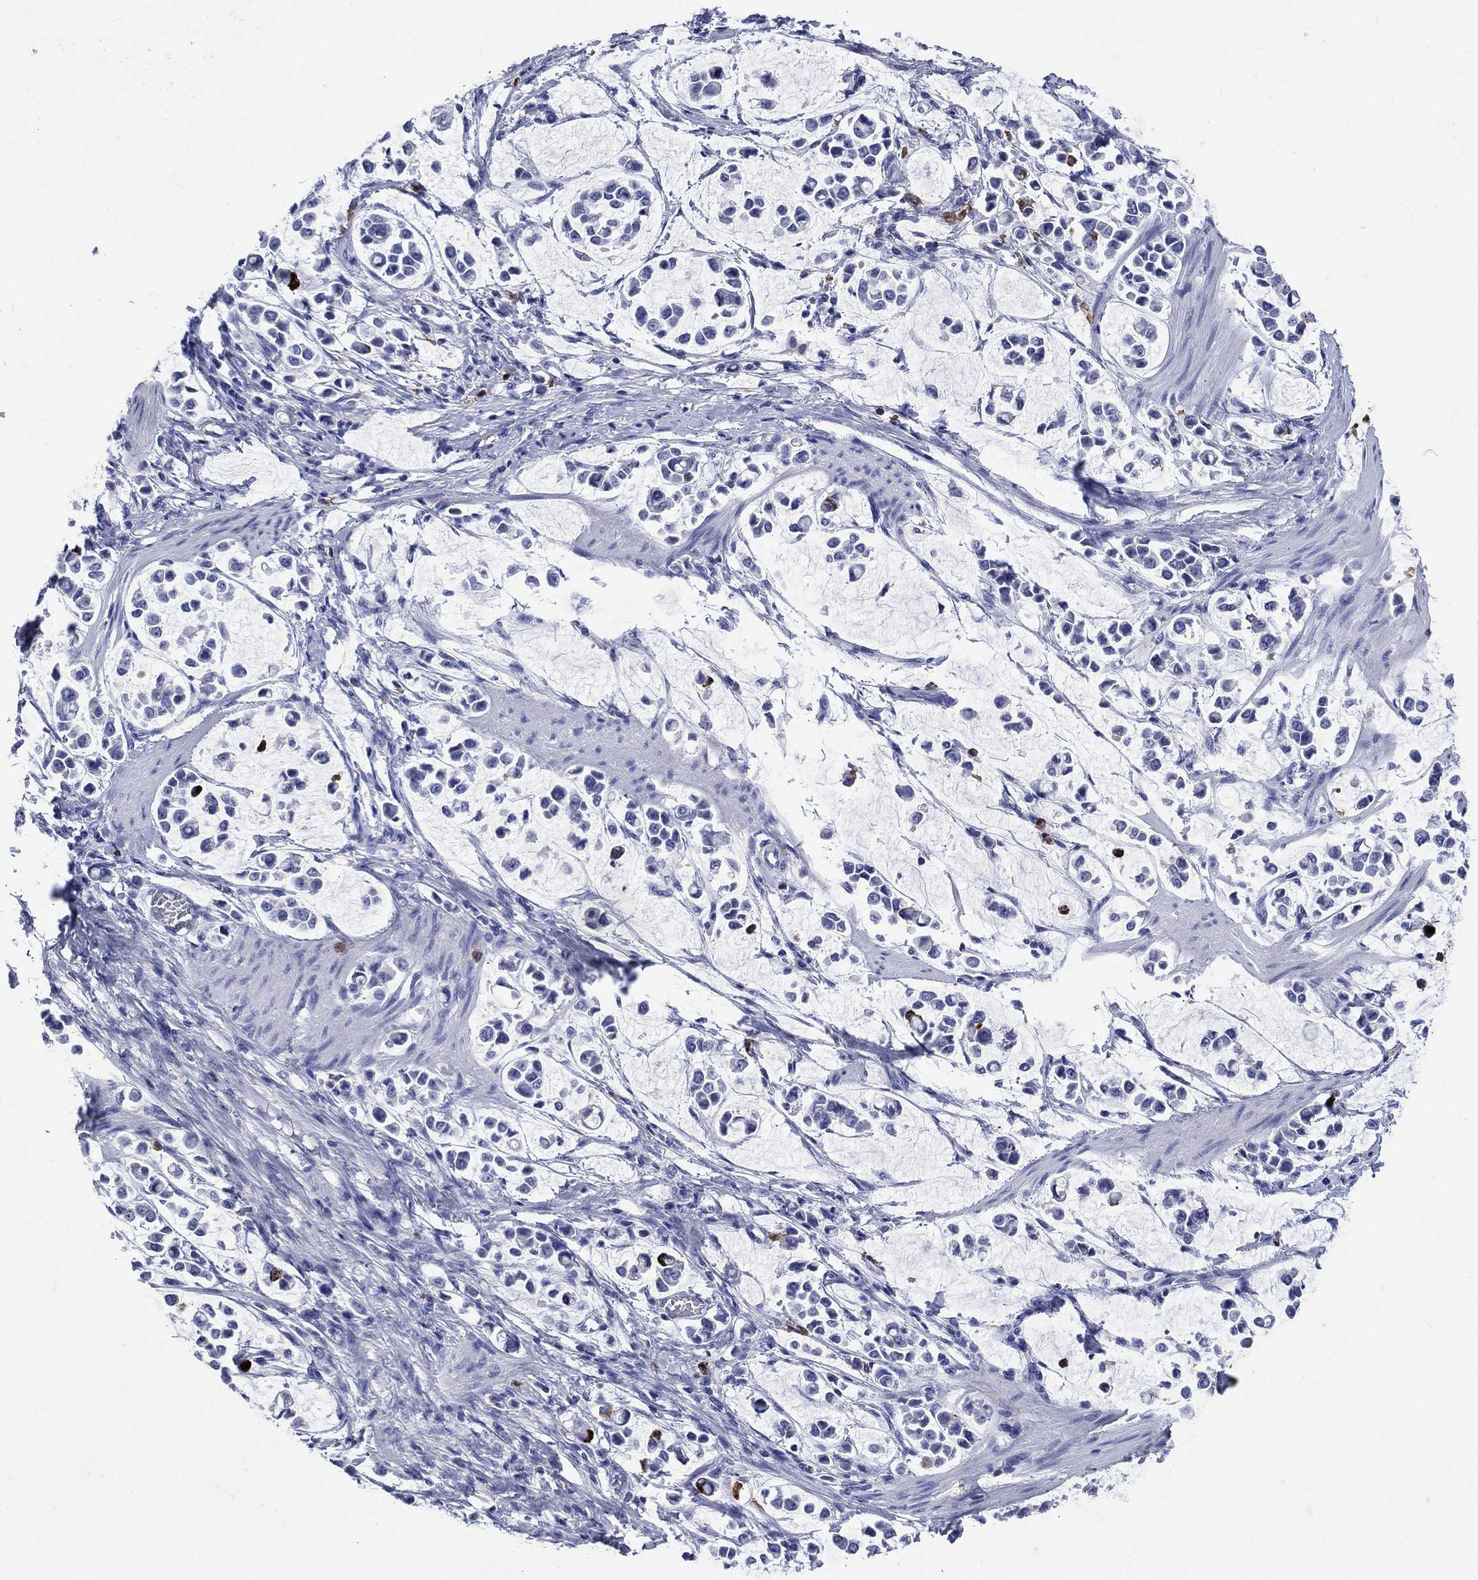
{"staining": {"intensity": "negative", "quantity": "none", "location": "none"}, "tissue": "stomach cancer", "cell_type": "Tumor cells", "image_type": "cancer", "snomed": [{"axis": "morphology", "description": "Adenocarcinoma, NOS"}, {"axis": "topography", "description": "Stomach"}], "caption": "A histopathology image of human stomach adenocarcinoma is negative for staining in tumor cells. (DAB IHC with hematoxylin counter stain).", "gene": "TFR2", "patient": {"sex": "male", "age": 82}}